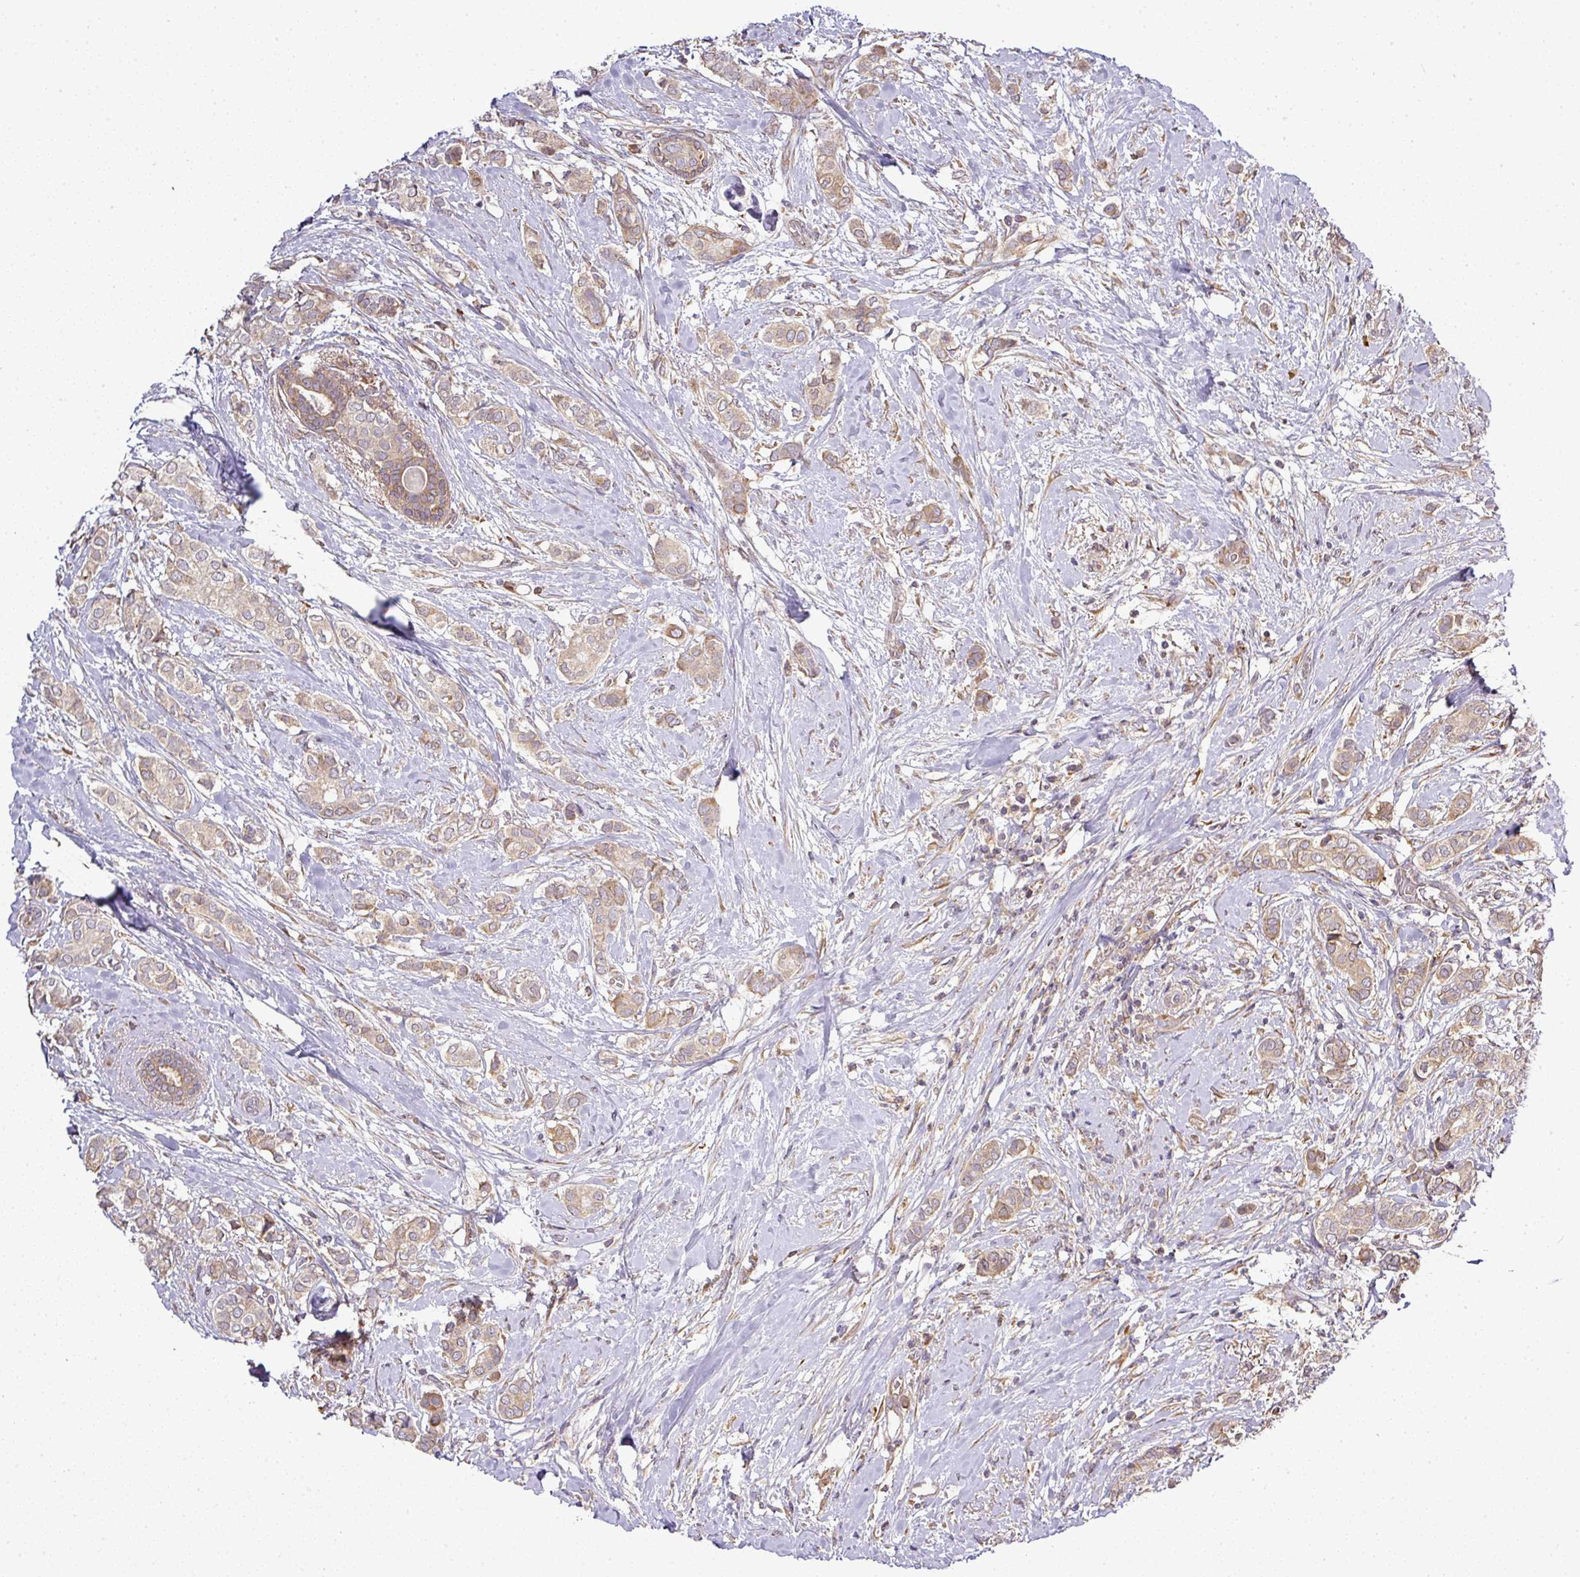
{"staining": {"intensity": "weak", "quantity": ">75%", "location": "cytoplasmic/membranous"}, "tissue": "breast cancer", "cell_type": "Tumor cells", "image_type": "cancer", "snomed": [{"axis": "morphology", "description": "Duct carcinoma"}, {"axis": "topography", "description": "Breast"}], "caption": "Brown immunohistochemical staining in human breast cancer (intraductal carcinoma) shows weak cytoplasmic/membranous positivity in about >75% of tumor cells. (brown staining indicates protein expression, while blue staining denotes nuclei).", "gene": "GALP", "patient": {"sex": "female", "age": 73}}